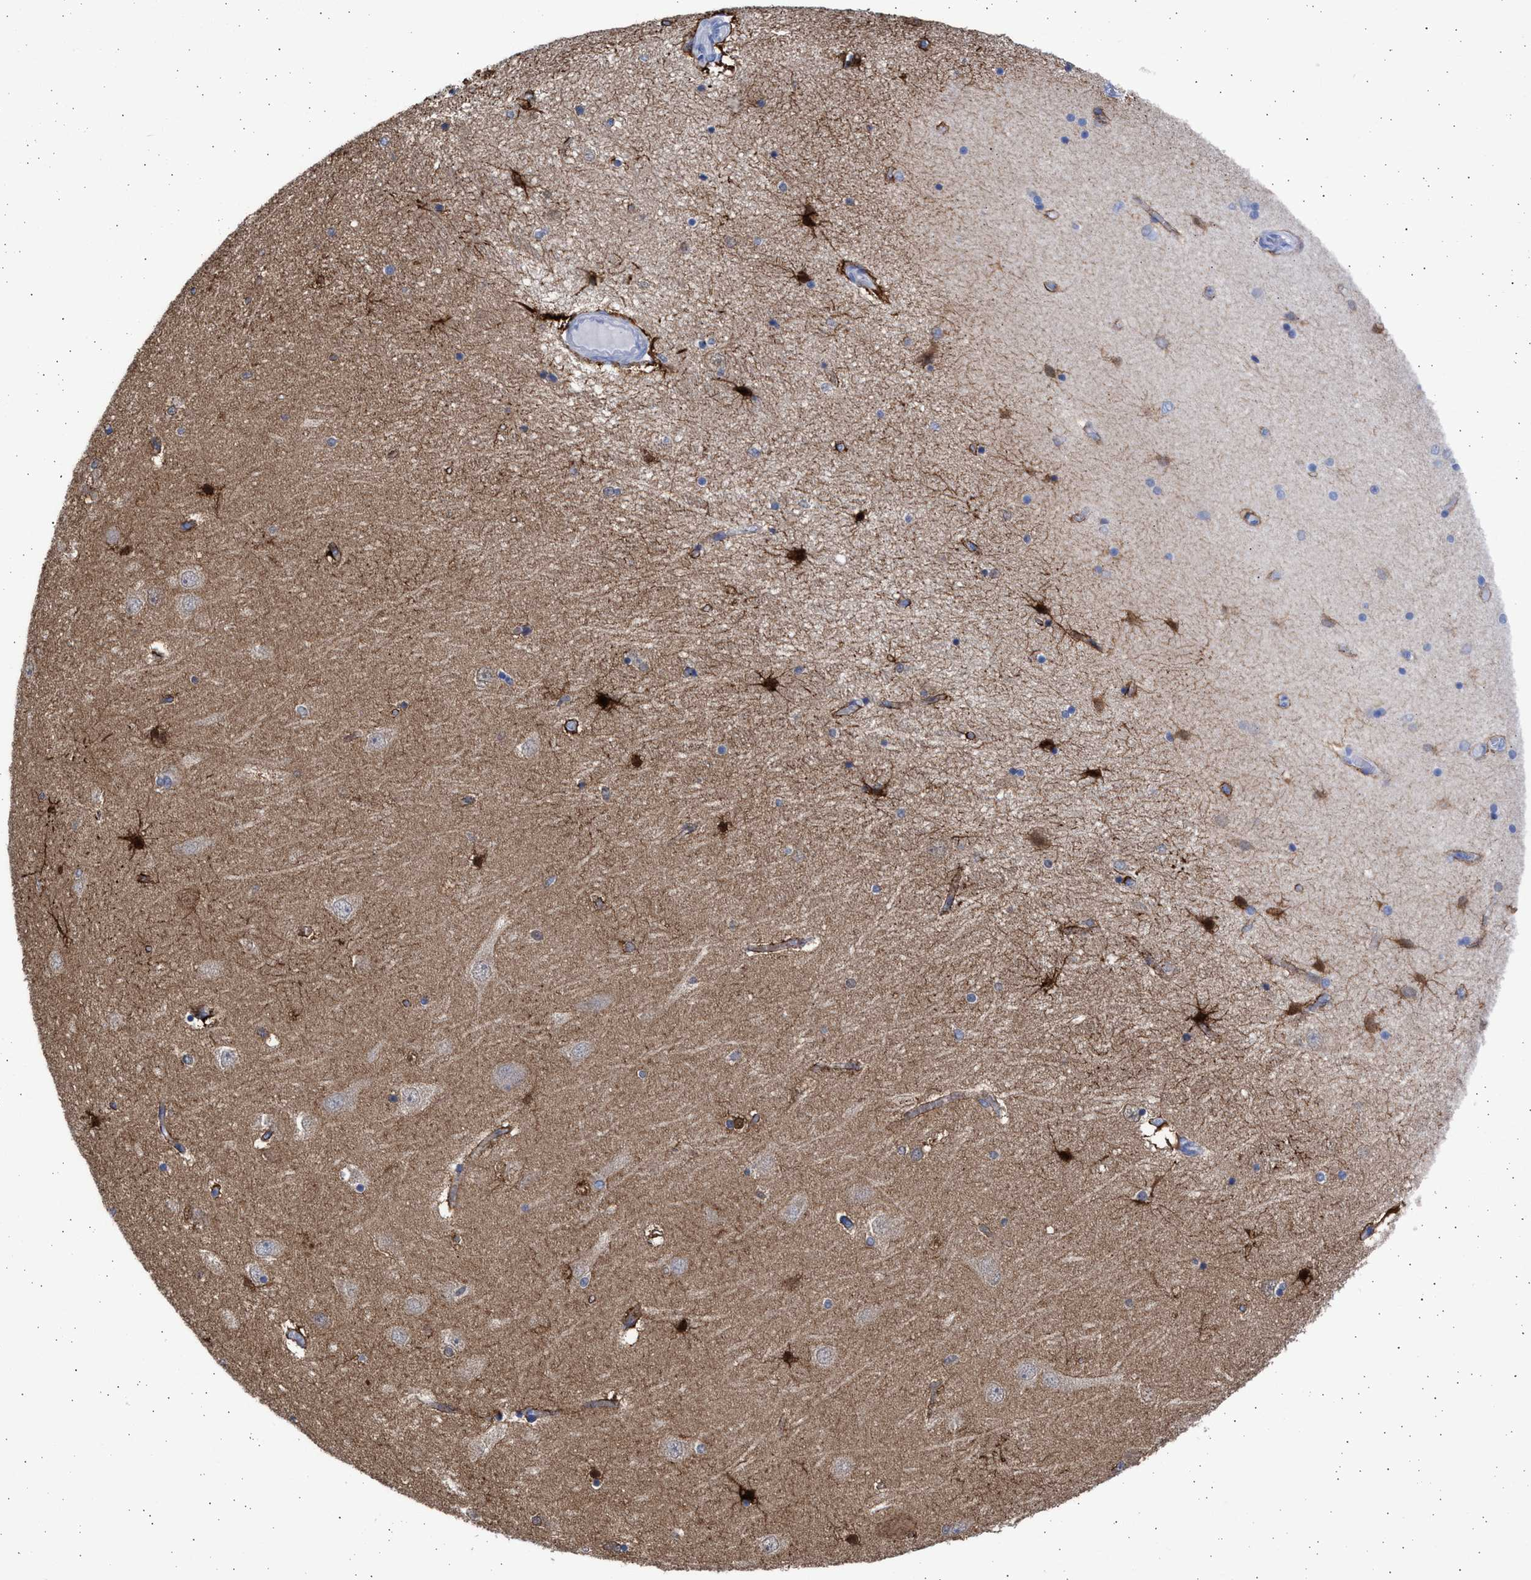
{"staining": {"intensity": "strong", "quantity": "<25%", "location": "cytoplasmic/membranous"}, "tissue": "hippocampus", "cell_type": "Glial cells", "image_type": "normal", "snomed": [{"axis": "morphology", "description": "Normal tissue, NOS"}, {"axis": "topography", "description": "Hippocampus"}], "caption": "Immunohistochemical staining of normal human hippocampus exhibits medium levels of strong cytoplasmic/membranous staining in approximately <25% of glial cells.", "gene": "ALDOC", "patient": {"sex": "female", "age": 54}}